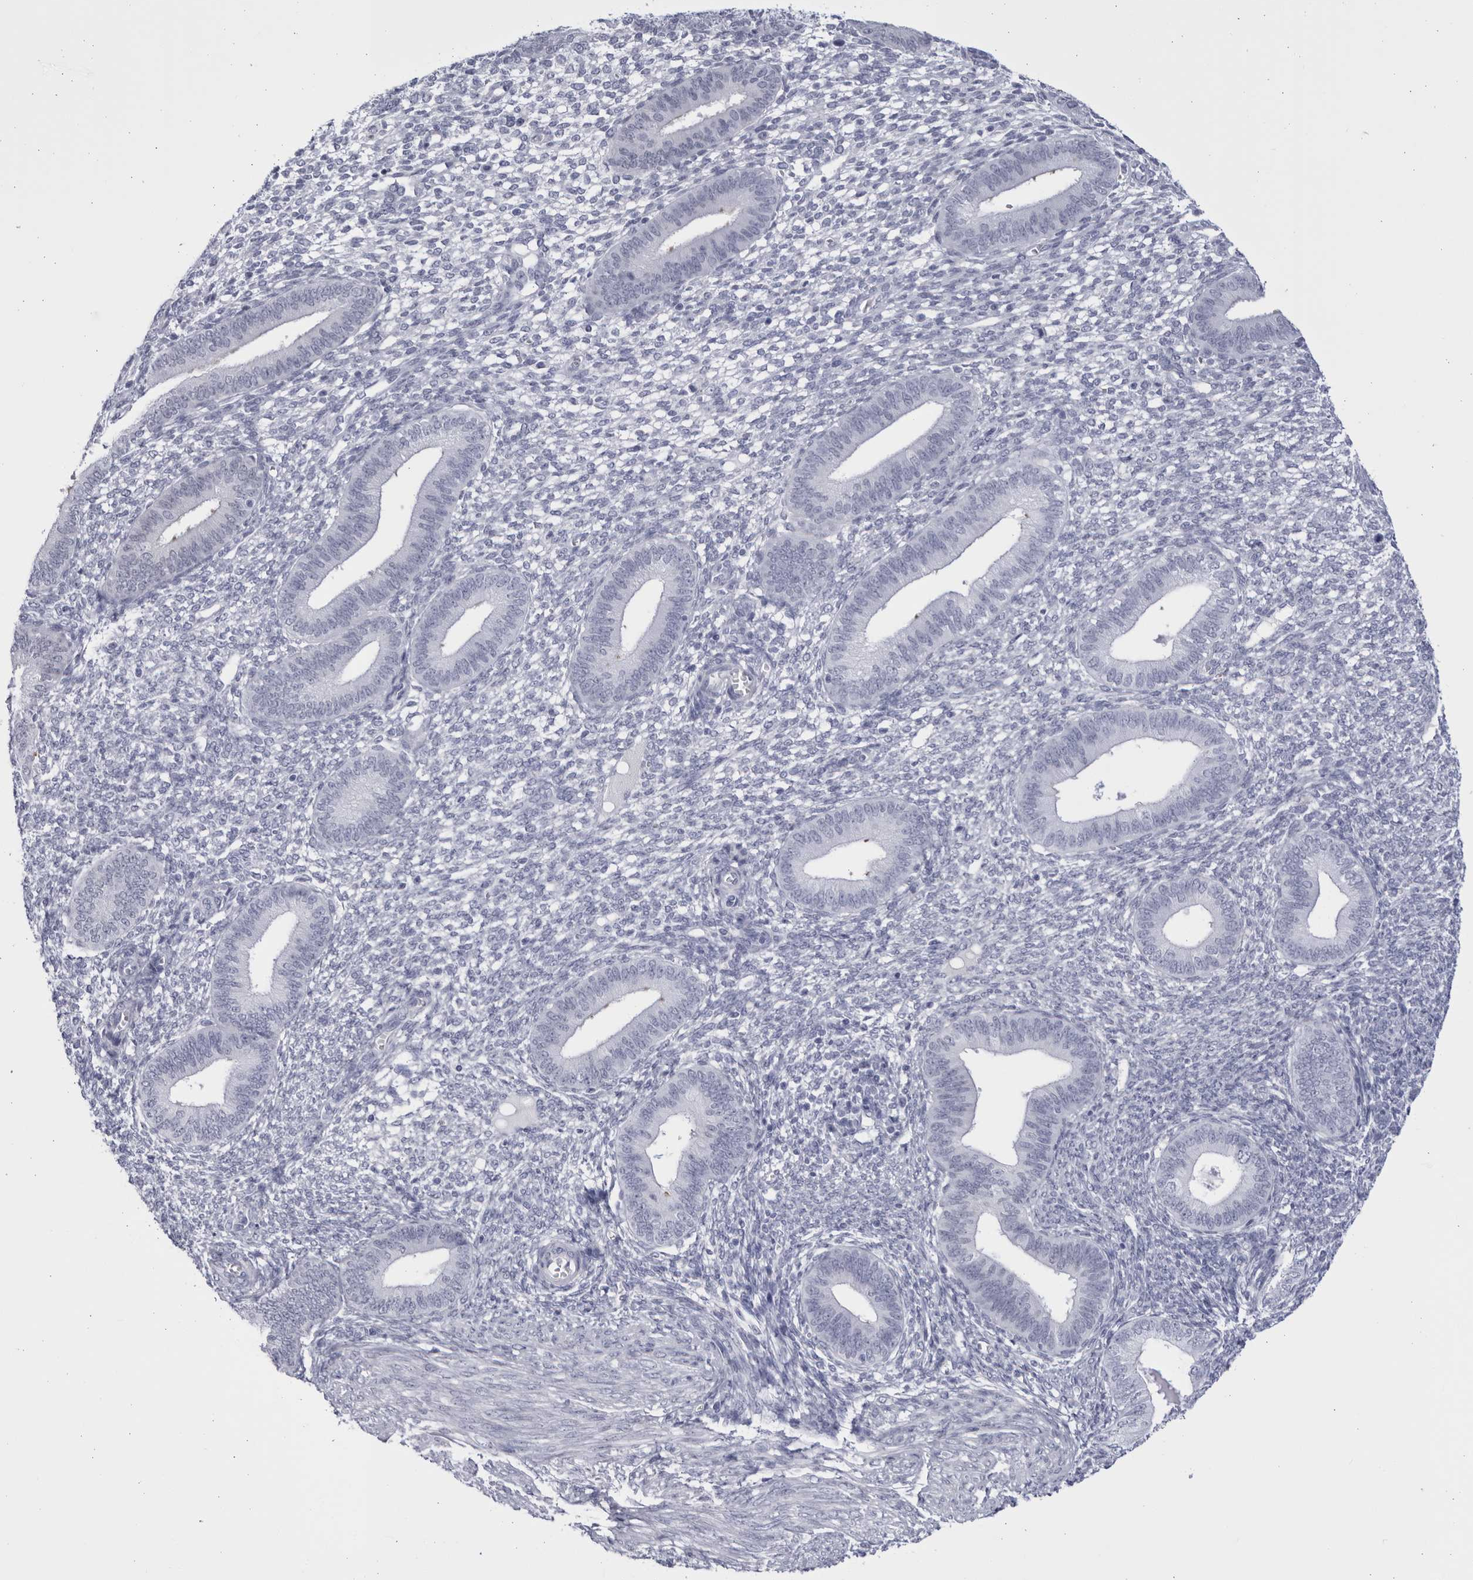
{"staining": {"intensity": "negative", "quantity": "none", "location": "none"}, "tissue": "endometrium", "cell_type": "Cells in endometrial stroma", "image_type": "normal", "snomed": [{"axis": "morphology", "description": "Normal tissue, NOS"}, {"axis": "topography", "description": "Endometrium"}], "caption": "DAB immunohistochemical staining of normal human endometrium demonstrates no significant staining in cells in endometrial stroma.", "gene": "CCDC181", "patient": {"sex": "female", "age": 46}}